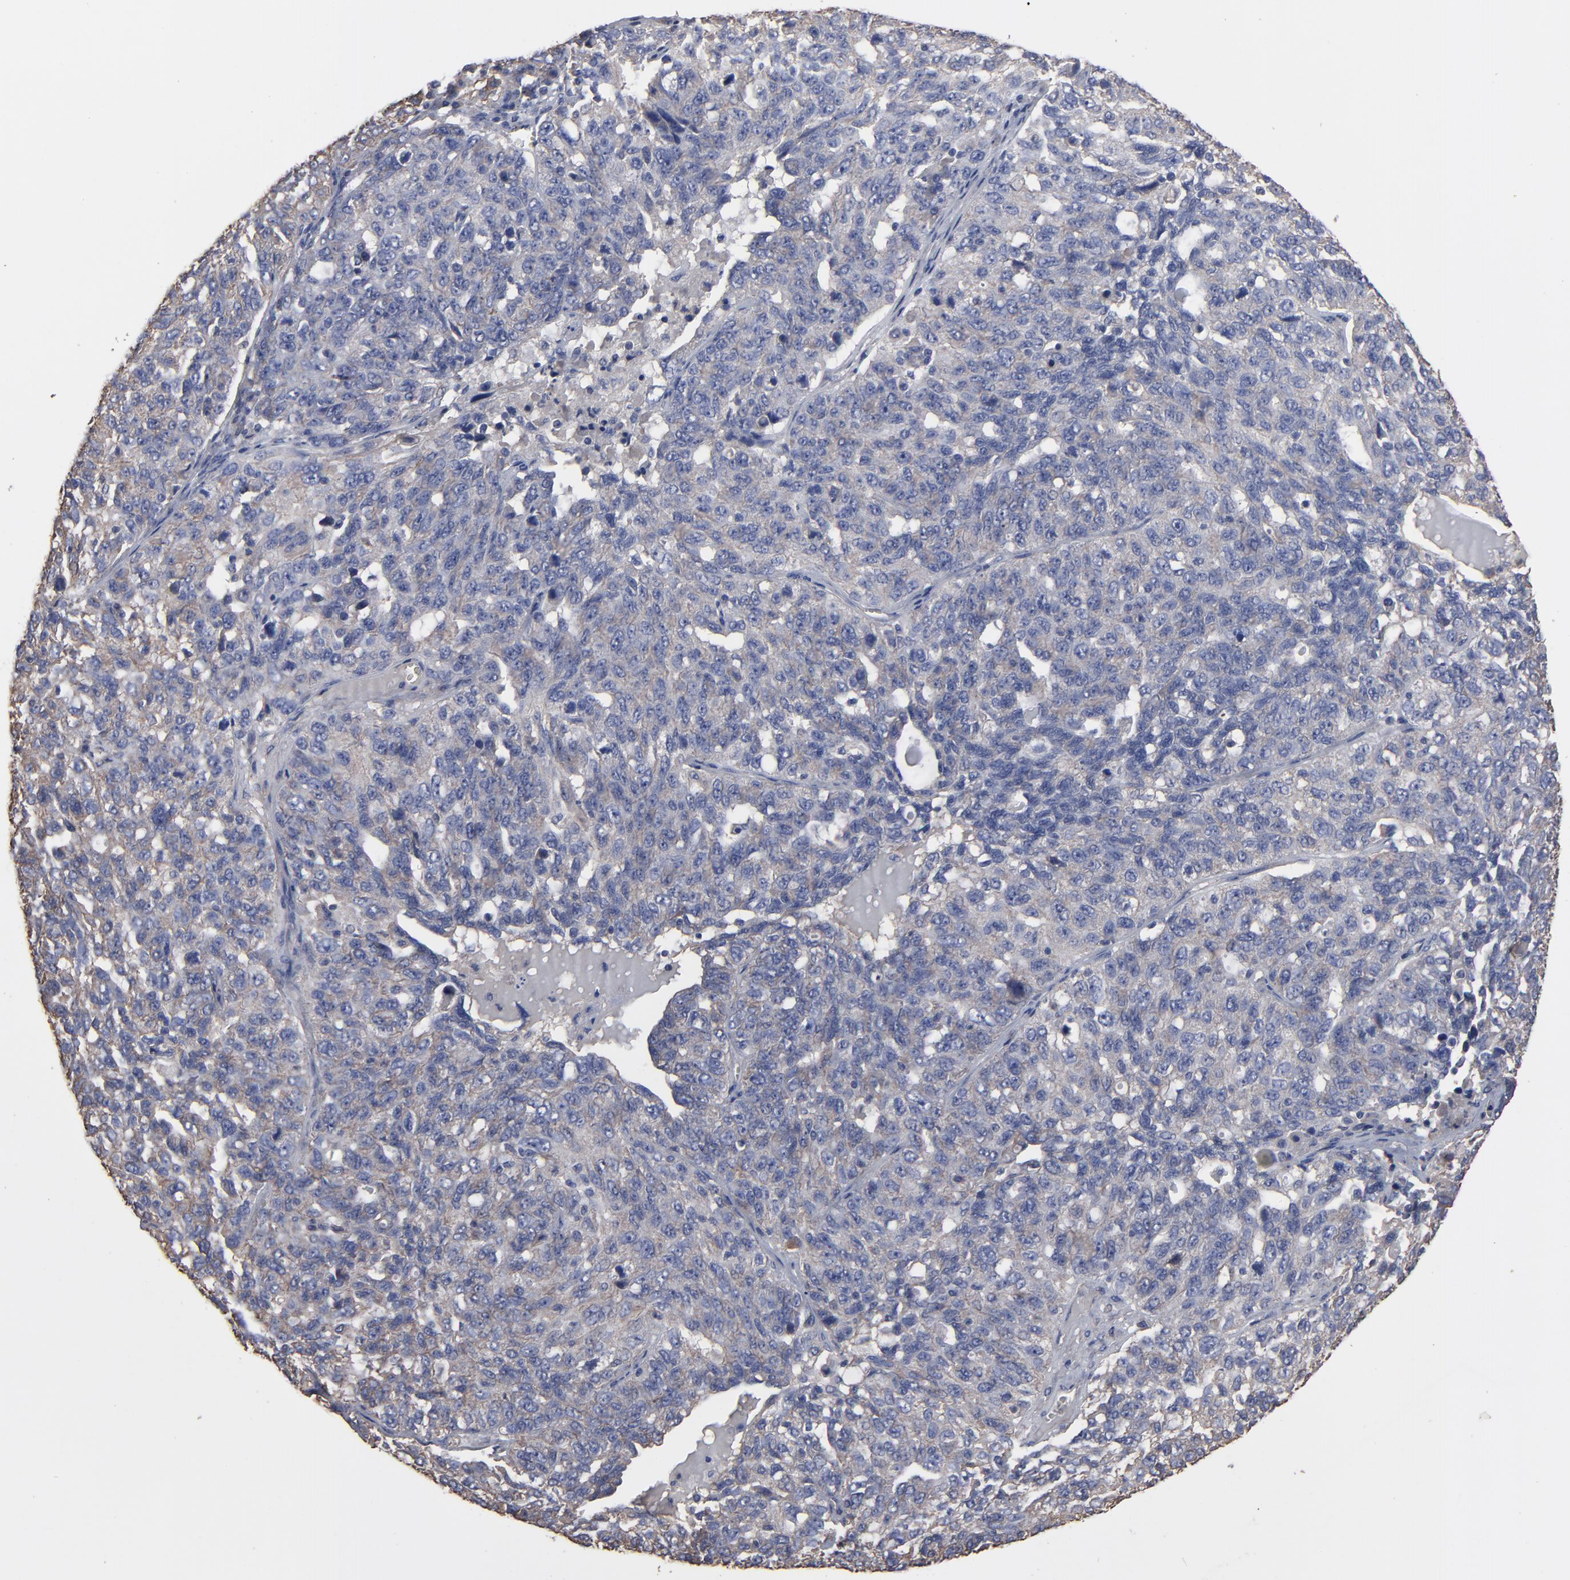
{"staining": {"intensity": "weak", "quantity": "<25%", "location": "cytoplasmic/membranous"}, "tissue": "ovarian cancer", "cell_type": "Tumor cells", "image_type": "cancer", "snomed": [{"axis": "morphology", "description": "Cystadenocarcinoma, serous, NOS"}, {"axis": "topography", "description": "Ovary"}], "caption": "Immunohistochemistry (IHC) of ovarian cancer displays no positivity in tumor cells. Brightfield microscopy of IHC stained with DAB (brown) and hematoxylin (blue), captured at high magnification.", "gene": "DMD", "patient": {"sex": "female", "age": 71}}